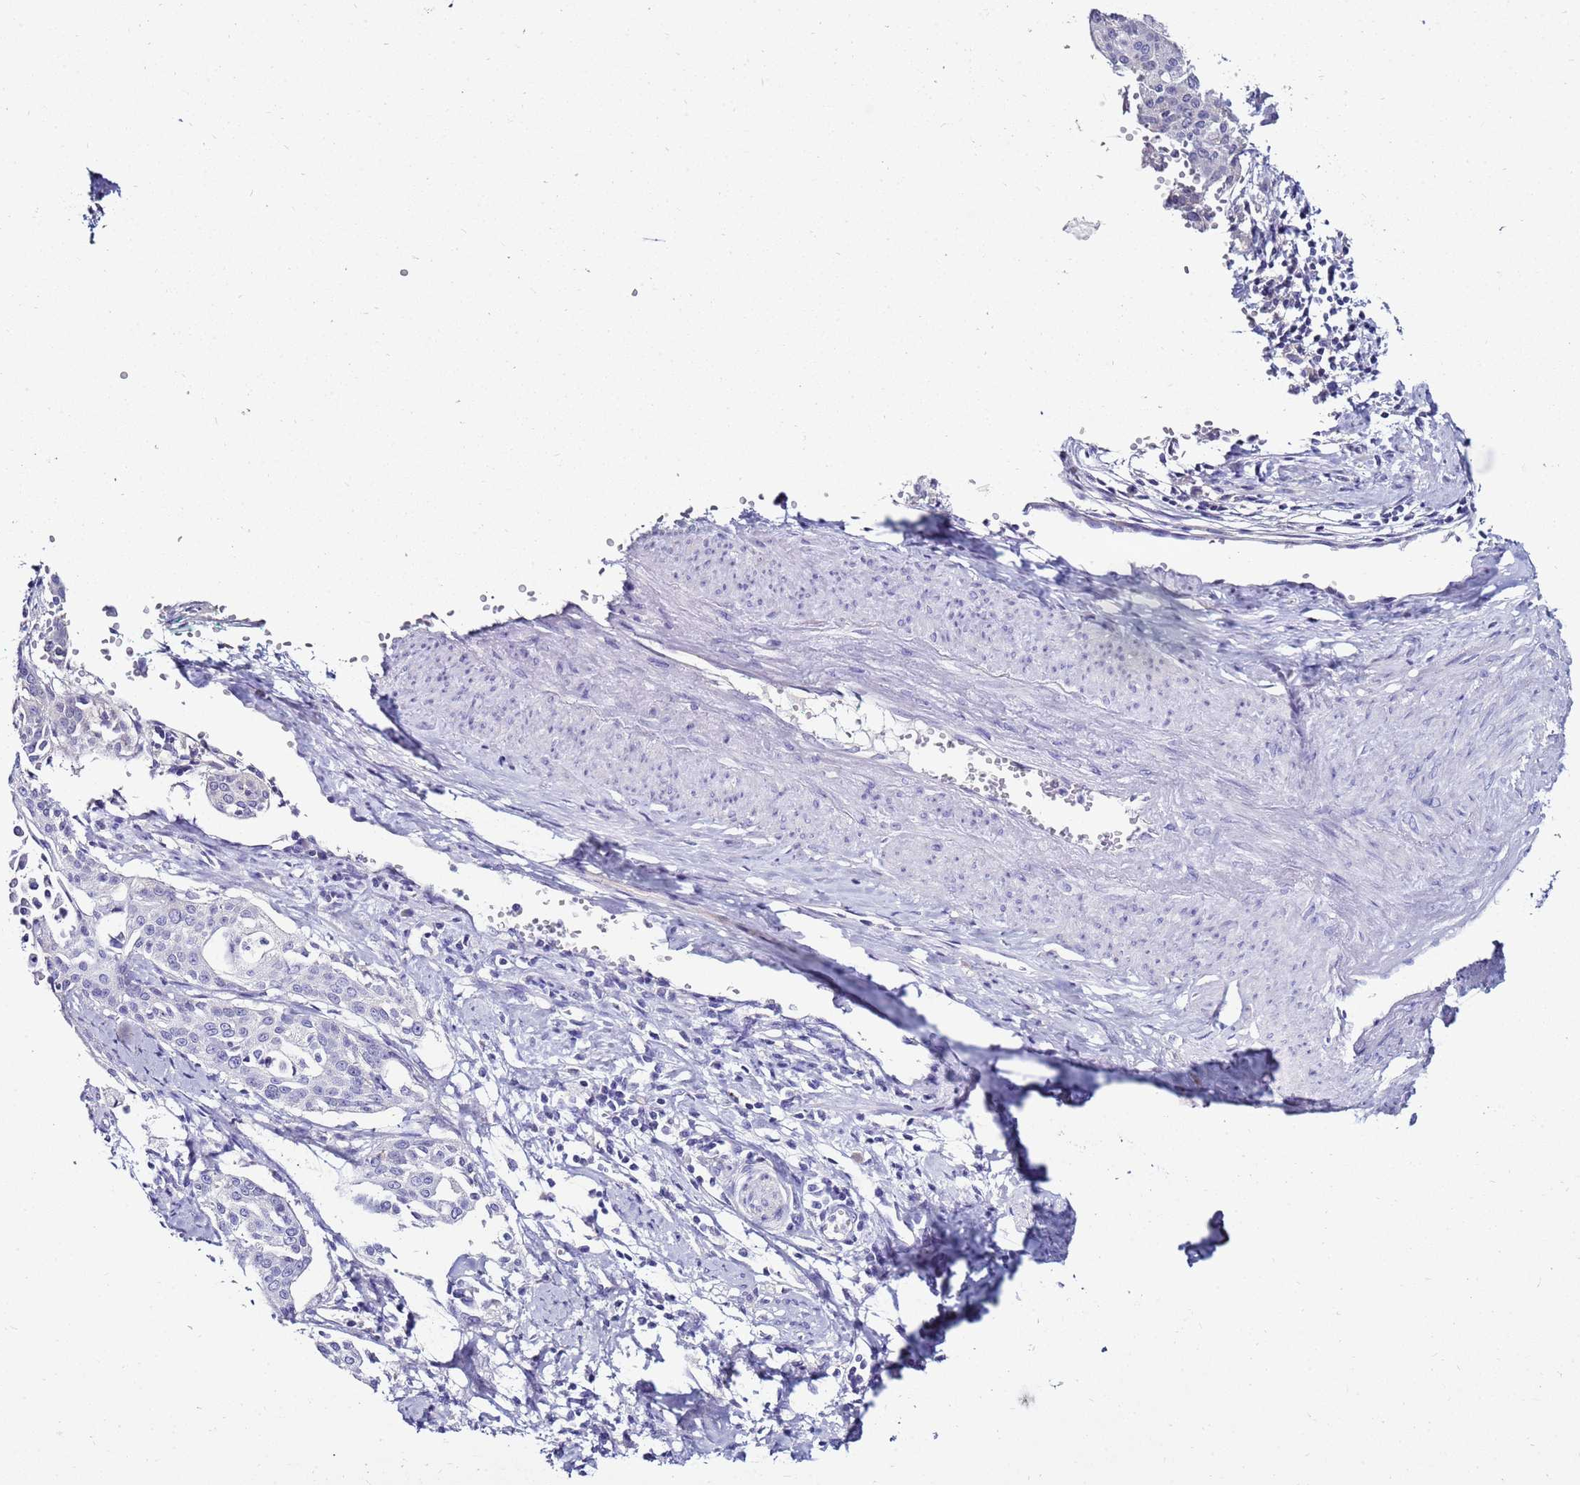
{"staining": {"intensity": "negative", "quantity": "none", "location": "none"}, "tissue": "cervical cancer", "cell_type": "Tumor cells", "image_type": "cancer", "snomed": [{"axis": "morphology", "description": "Squamous cell carcinoma, NOS"}, {"axis": "topography", "description": "Cervix"}], "caption": "Photomicrograph shows no protein positivity in tumor cells of cervical squamous cell carcinoma tissue.", "gene": "GPN3", "patient": {"sex": "female", "age": 44}}